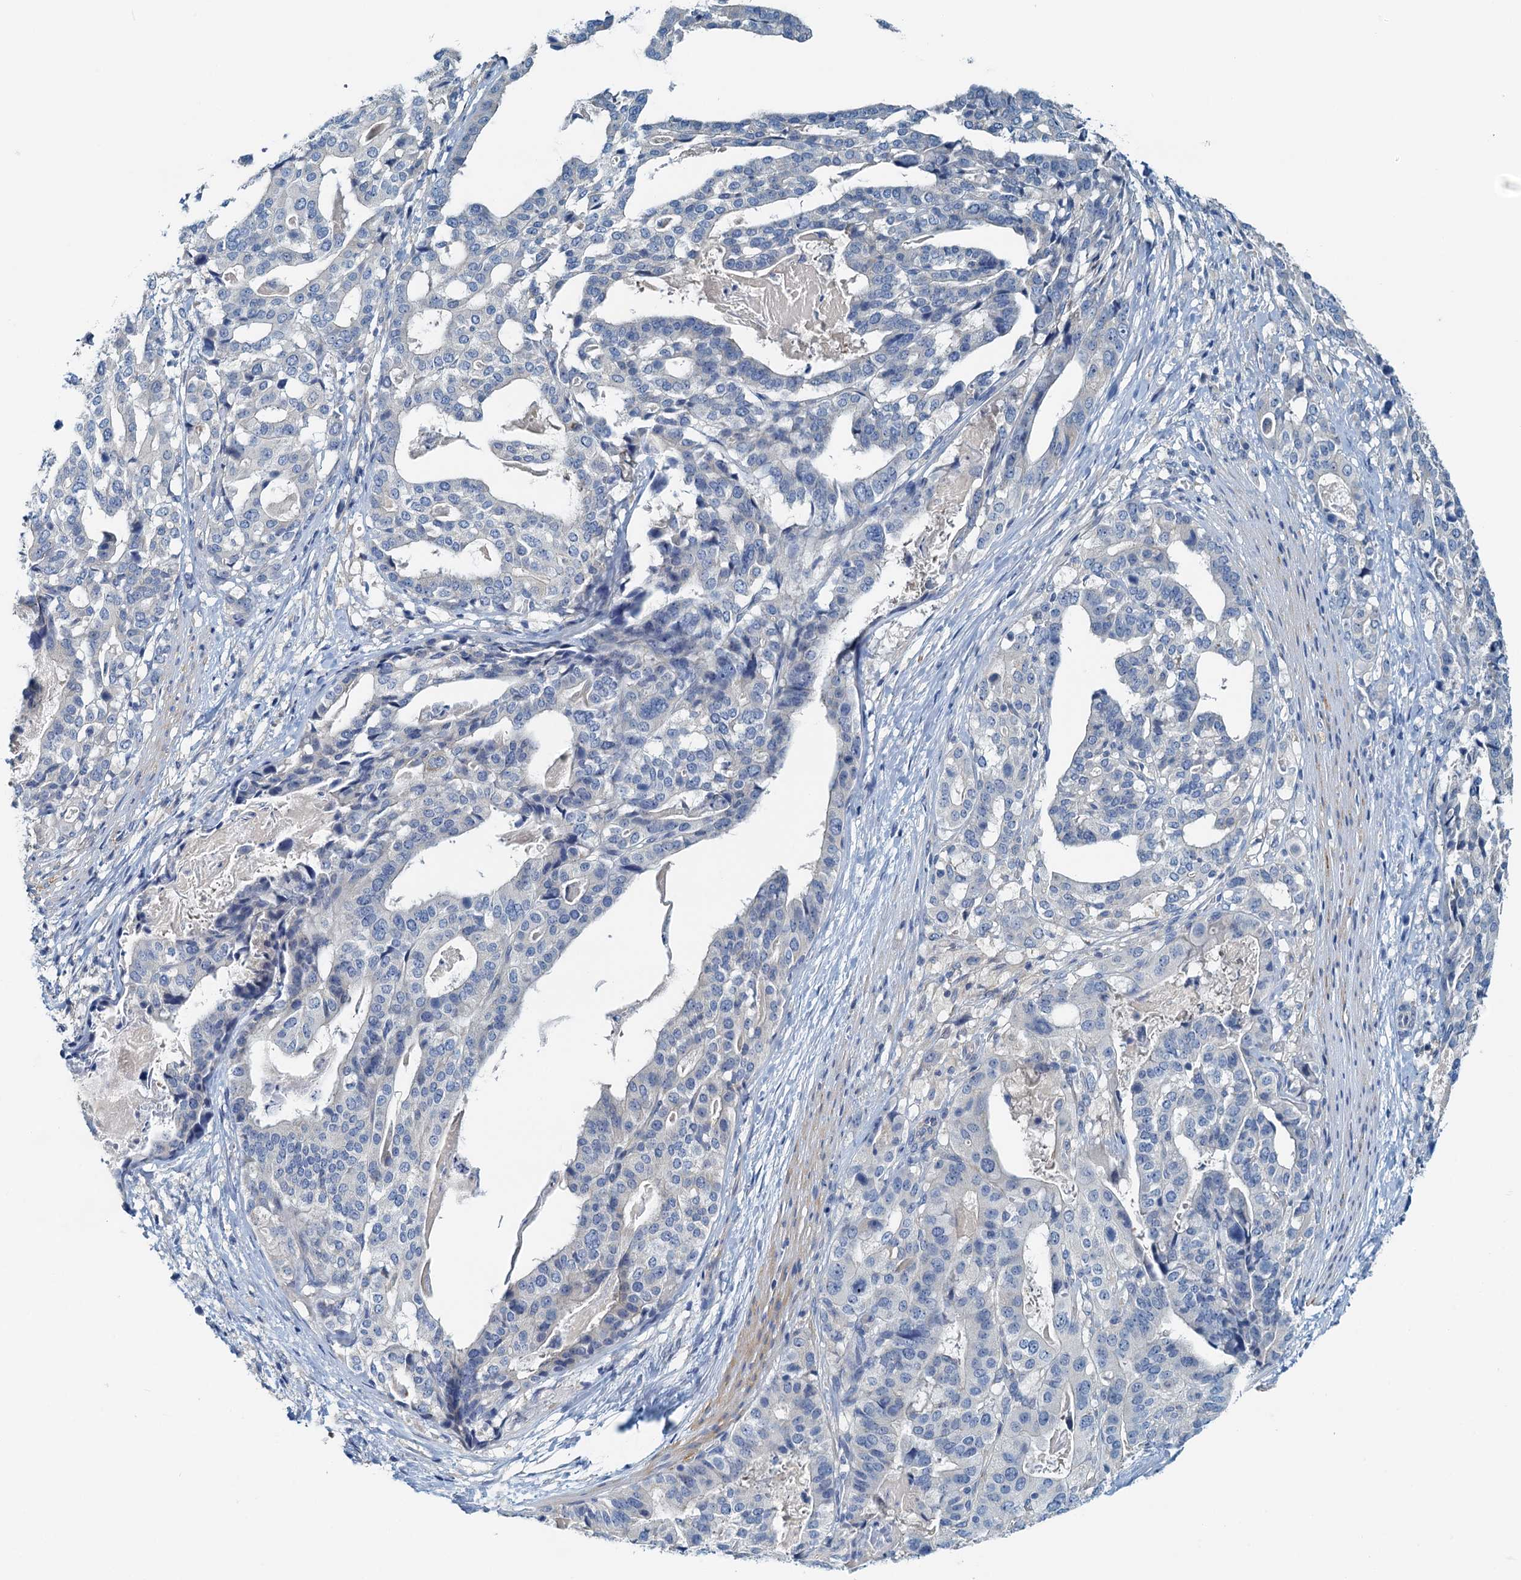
{"staining": {"intensity": "negative", "quantity": "none", "location": "none"}, "tissue": "stomach cancer", "cell_type": "Tumor cells", "image_type": "cancer", "snomed": [{"axis": "morphology", "description": "Adenocarcinoma, NOS"}, {"axis": "topography", "description": "Stomach"}], "caption": "Micrograph shows no significant protein positivity in tumor cells of stomach cancer. (DAB immunohistochemistry (IHC), high magnification).", "gene": "DTD1", "patient": {"sex": "male", "age": 48}}